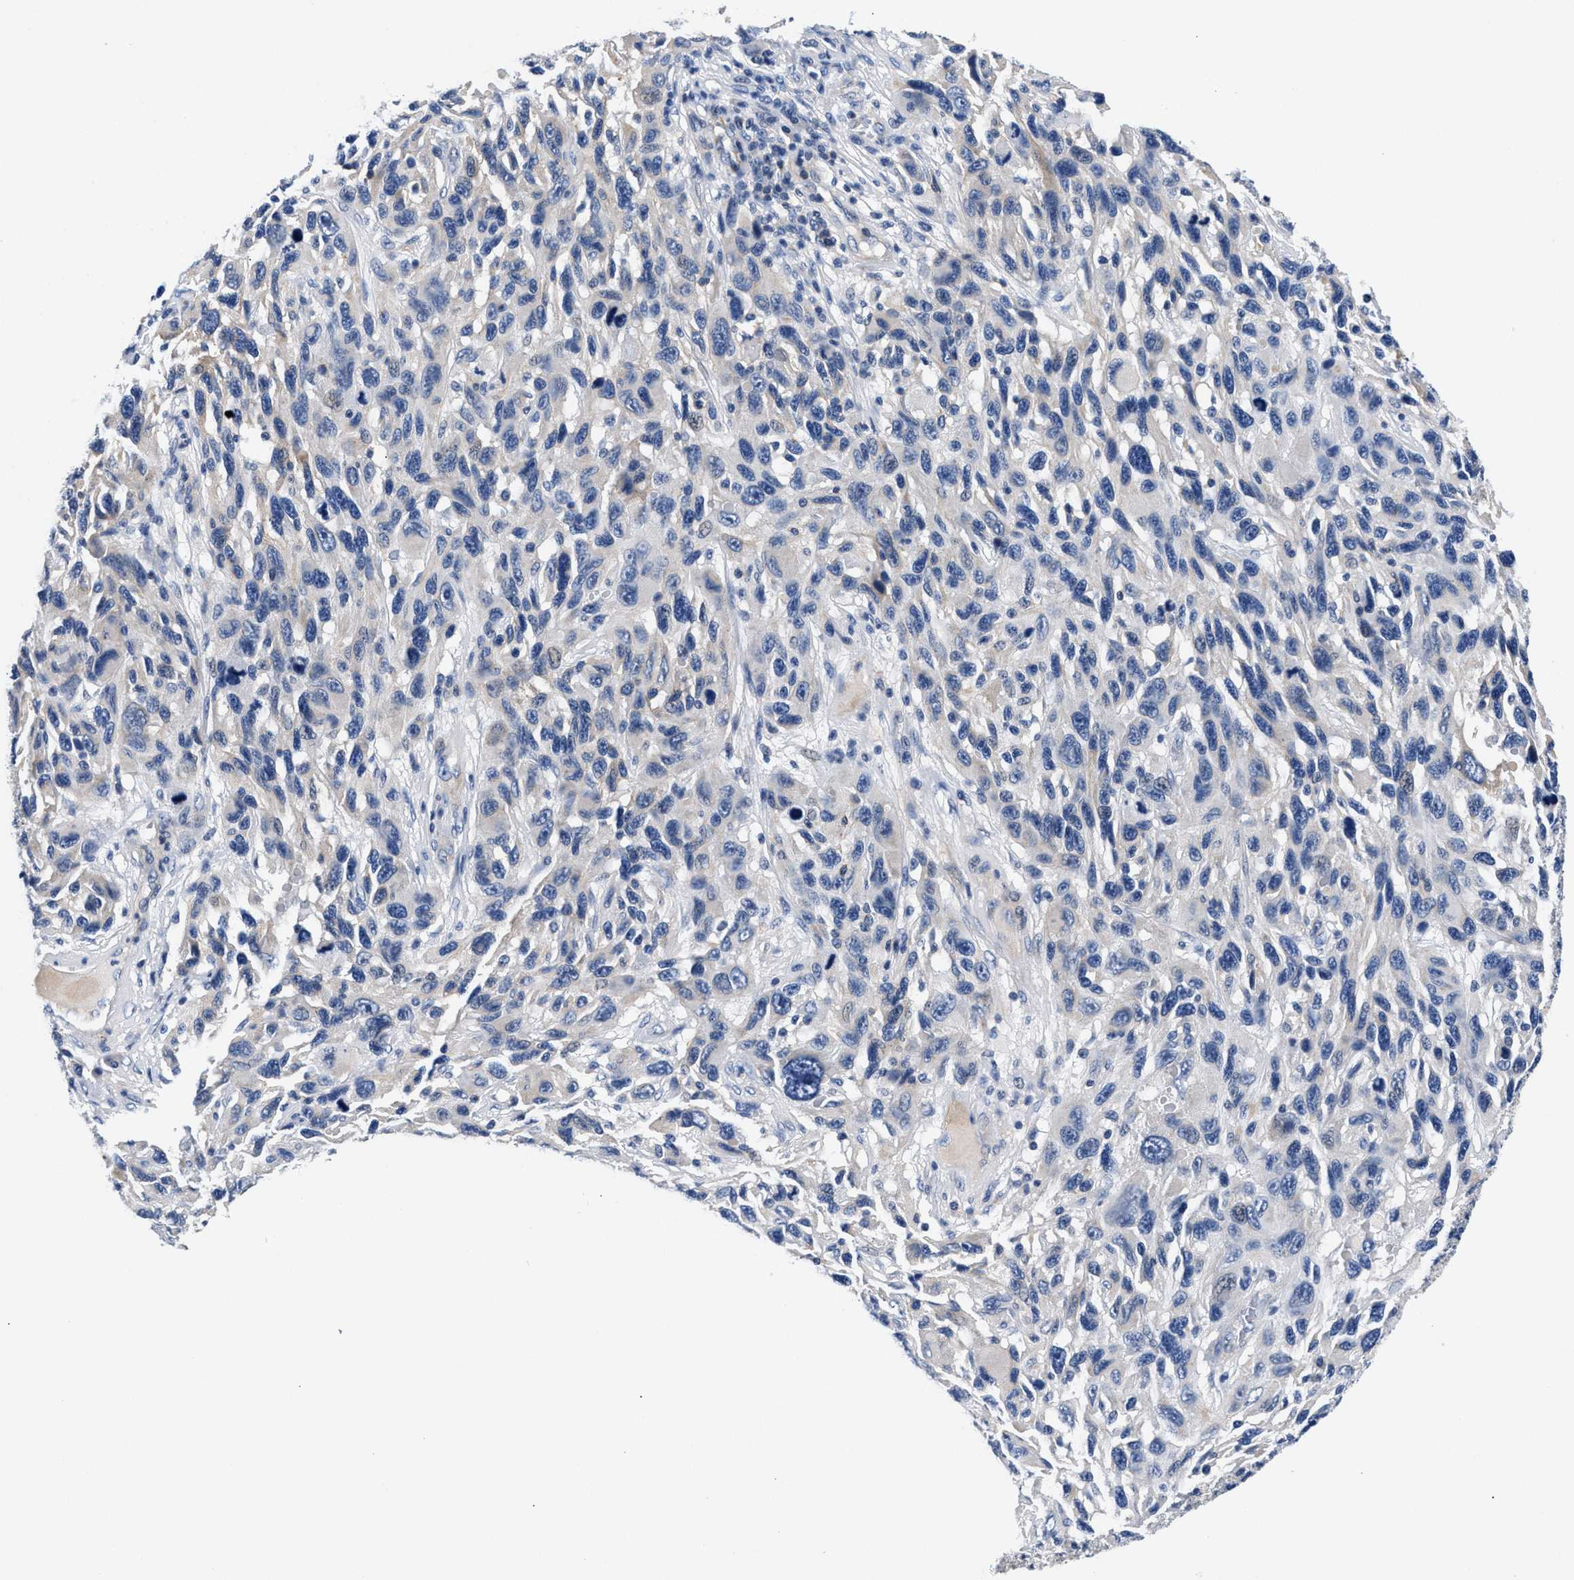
{"staining": {"intensity": "negative", "quantity": "none", "location": "none"}, "tissue": "melanoma", "cell_type": "Tumor cells", "image_type": "cancer", "snomed": [{"axis": "morphology", "description": "Malignant melanoma, NOS"}, {"axis": "topography", "description": "Skin"}], "caption": "Human malignant melanoma stained for a protein using immunohistochemistry demonstrates no staining in tumor cells.", "gene": "P2RY4", "patient": {"sex": "male", "age": 53}}